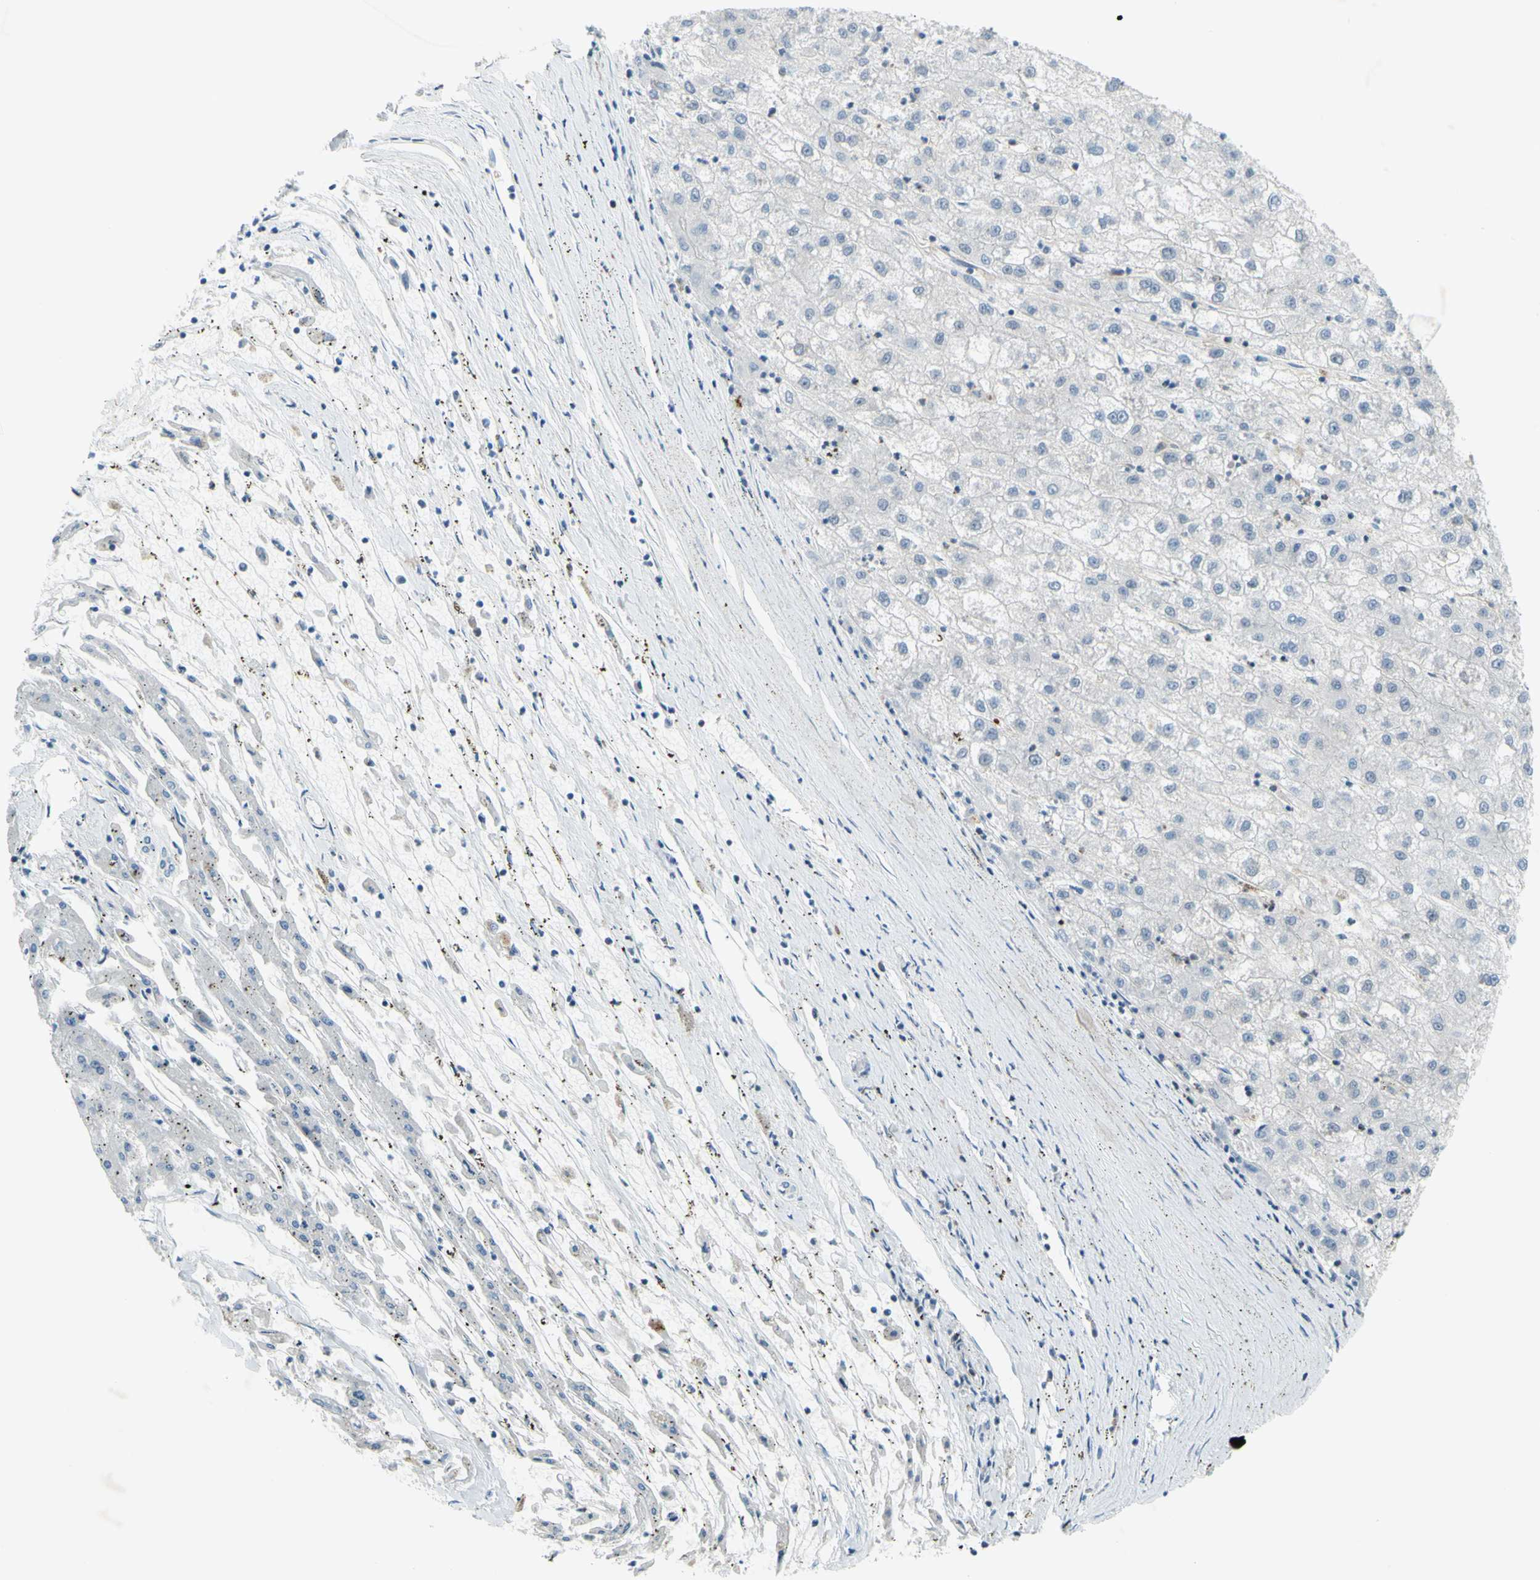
{"staining": {"intensity": "negative", "quantity": "none", "location": "none"}, "tissue": "liver cancer", "cell_type": "Tumor cells", "image_type": "cancer", "snomed": [{"axis": "morphology", "description": "Carcinoma, Hepatocellular, NOS"}, {"axis": "topography", "description": "Liver"}], "caption": "The image reveals no staining of tumor cells in liver cancer.", "gene": "PAK2", "patient": {"sex": "male", "age": 72}}